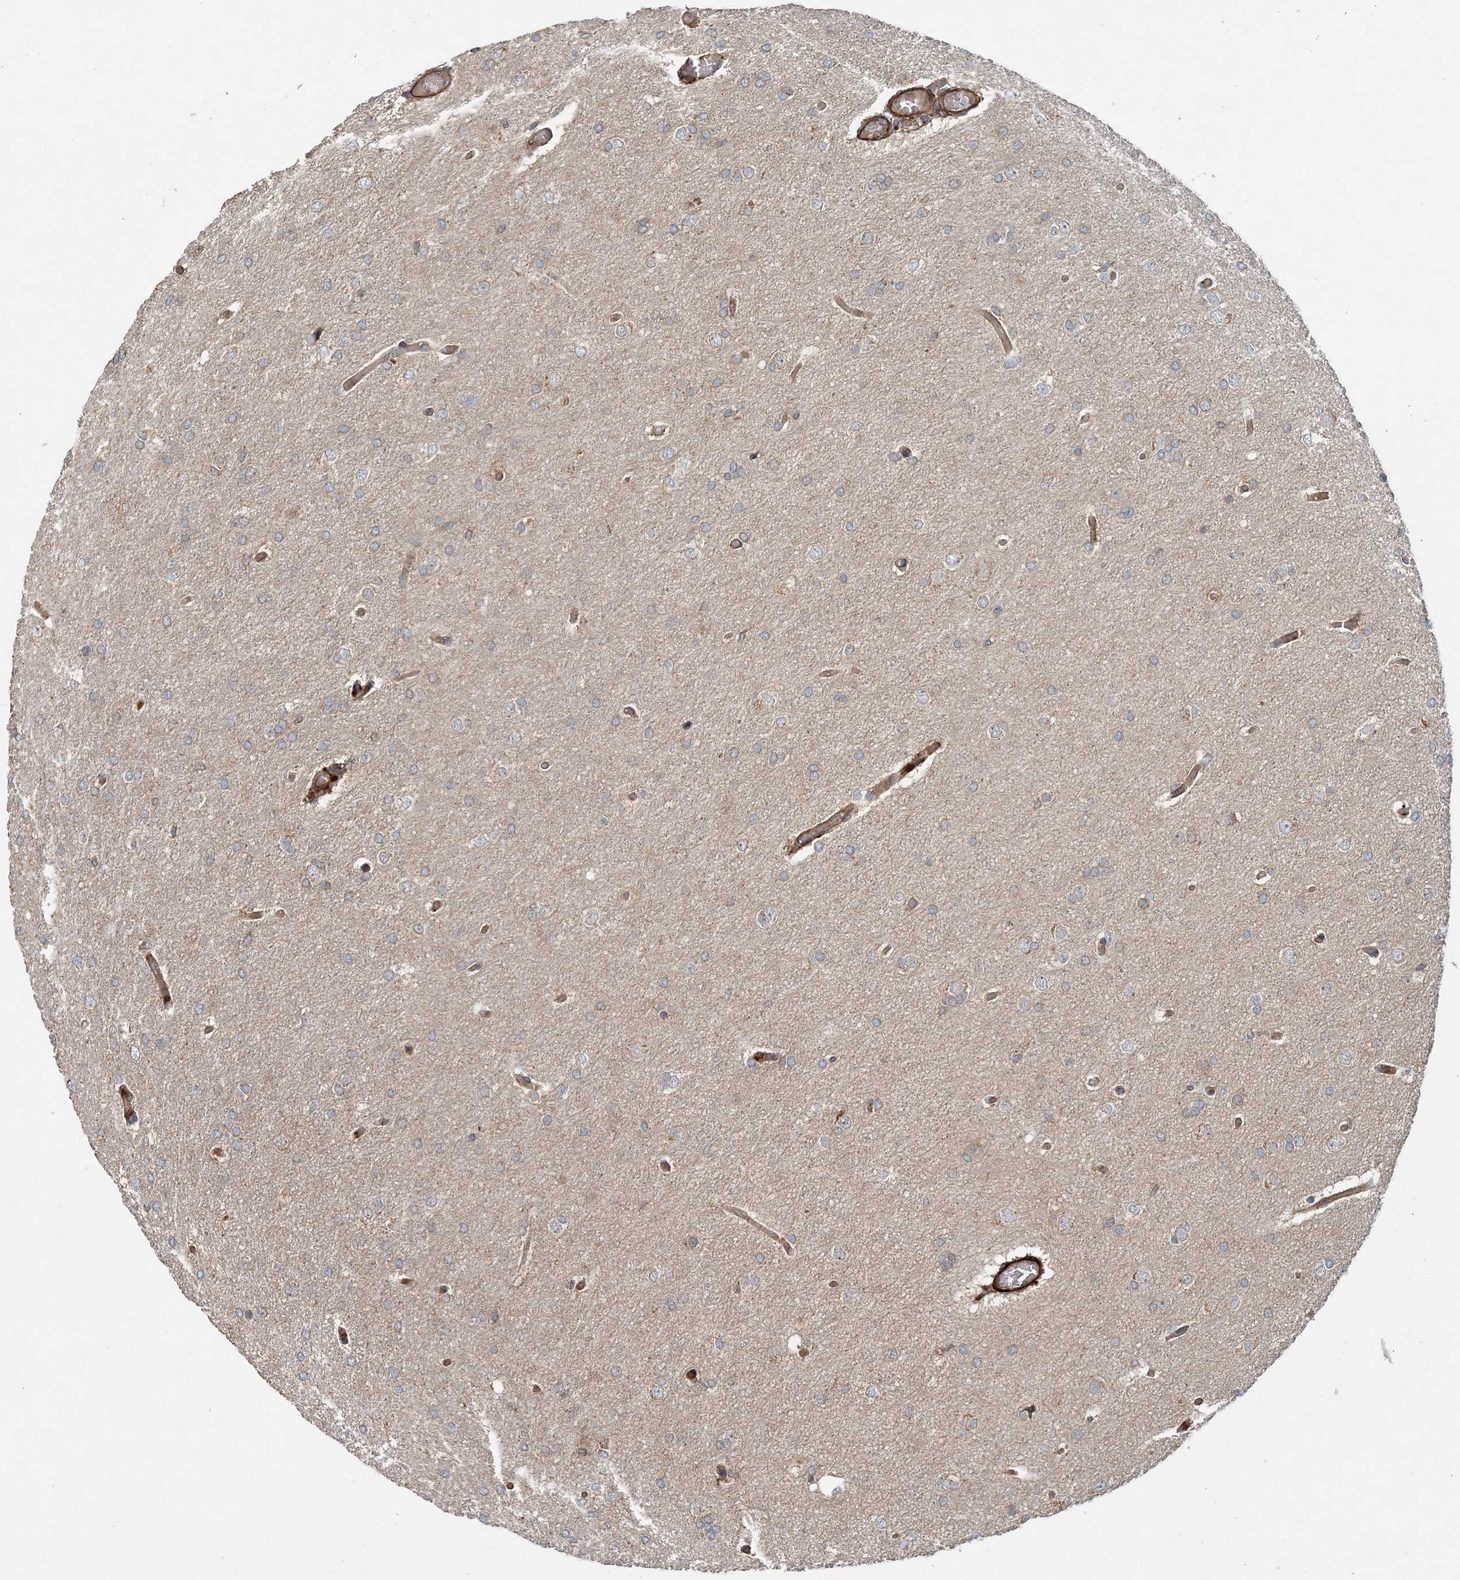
{"staining": {"intensity": "negative", "quantity": "none", "location": "none"}, "tissue": "glioma", "cell_type": "Tumor cells", "image_type": "cancer", "snomed": [{"axis": "morphology", "description": "Glioma, malignant, High grade"}, {"axis": "topography", "description": "Cerebral cortex"}], "caption": "This is an immunohistochemistry (IHC) photomicrograph of glioma. There is no staining in tumor cells.", "gene": "TTI1", "patient": {"sex": "female", "age": 36}}